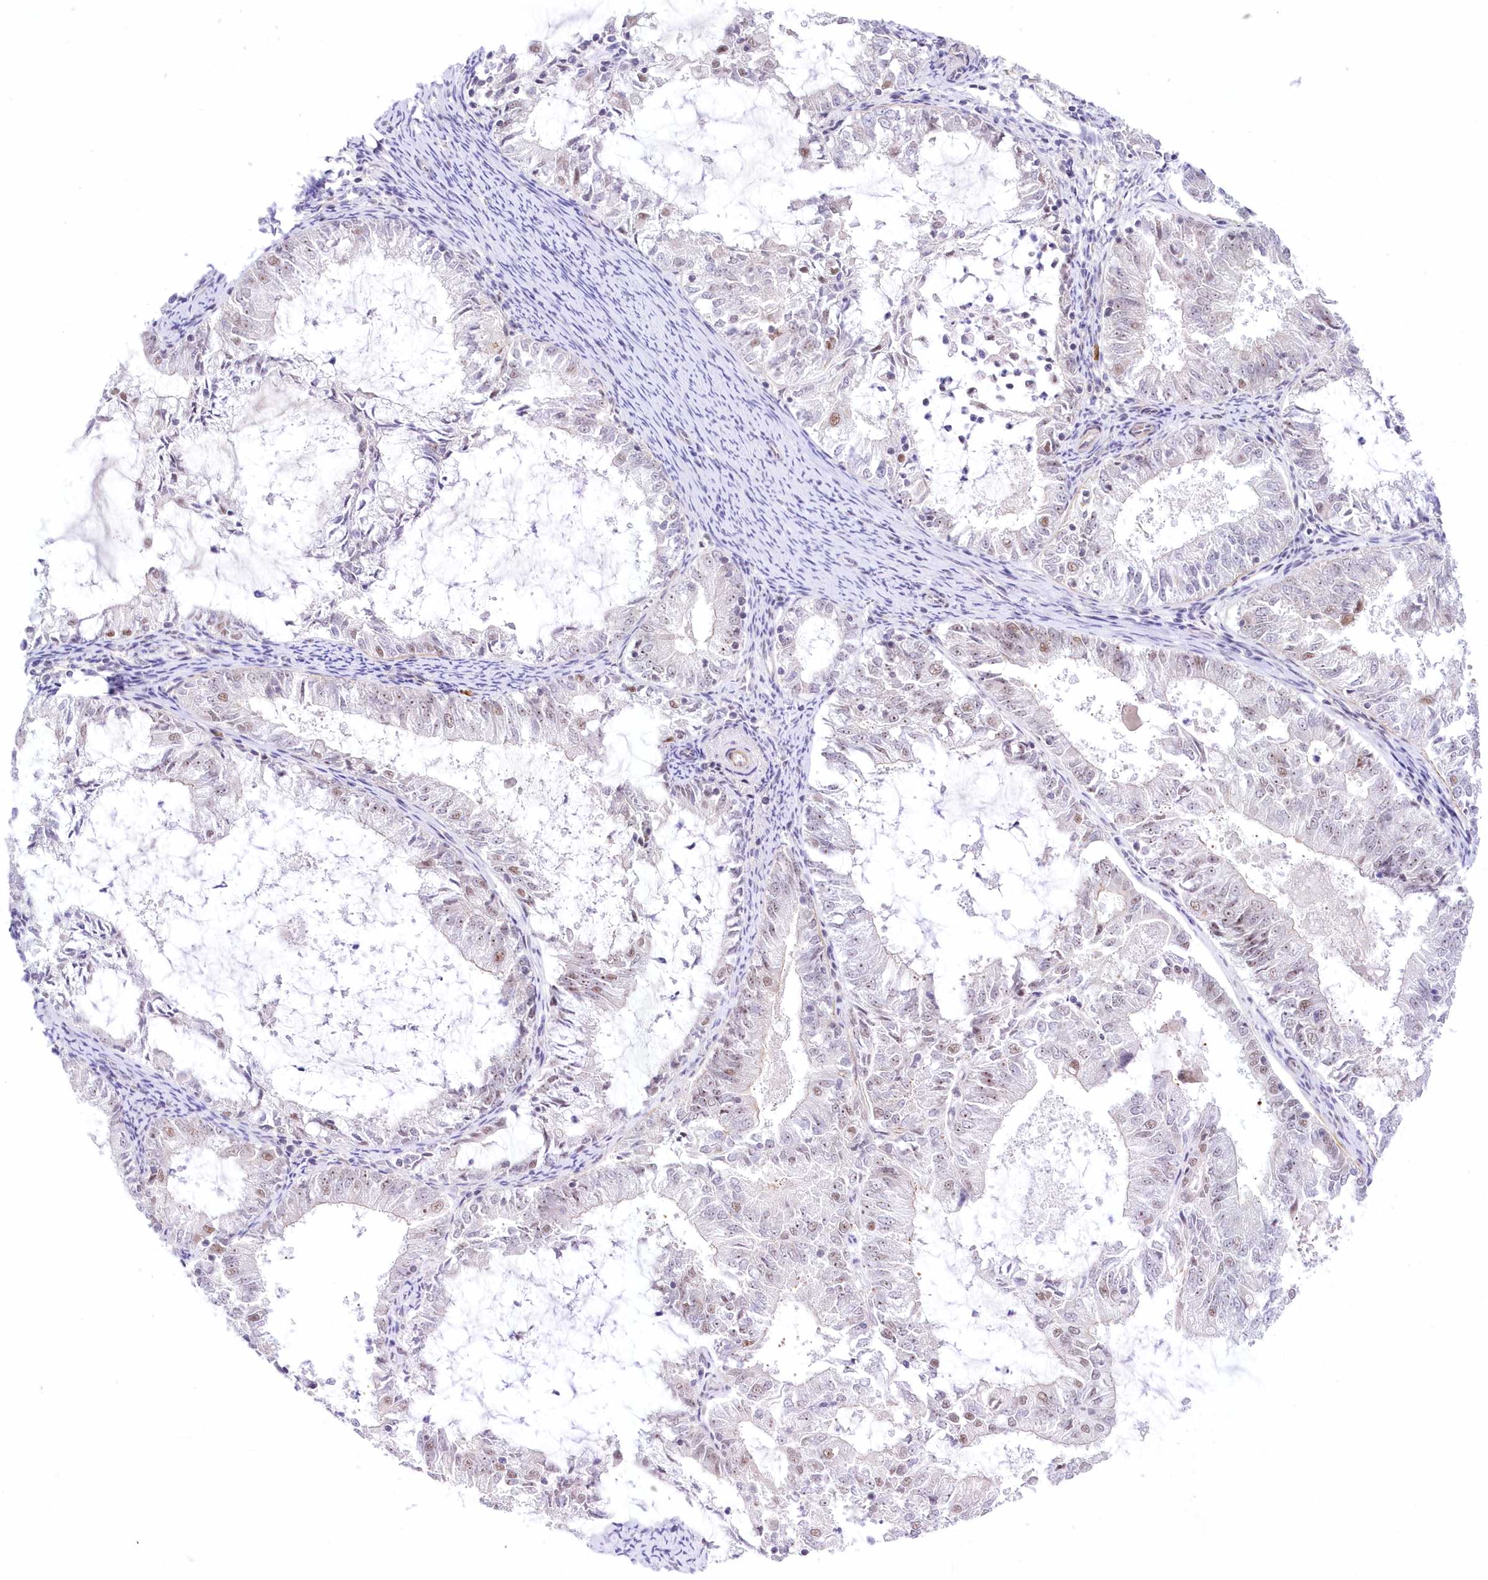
{"staining": {"intensity": "weak", "quantity": "<25%", "location": "nuclear"}, "tissue": "endometrial cancer", "cell_type": "Tumor cells", "image_type": "cancer", "snomed": [{"axis": "morphology", "description": "Adenocarcinoma, NOS"}, {"axis": "topography", "description": "Endometrium"}], "caption": "Image shows no significant protein expression in tumor cells of endometrial cancer. The staining is performed using DAB brown chromogen with nuclei counter-stained in using hematoxylin.", "gene": "NSUN2", "patient": {"sex": "female", "age": 57}}